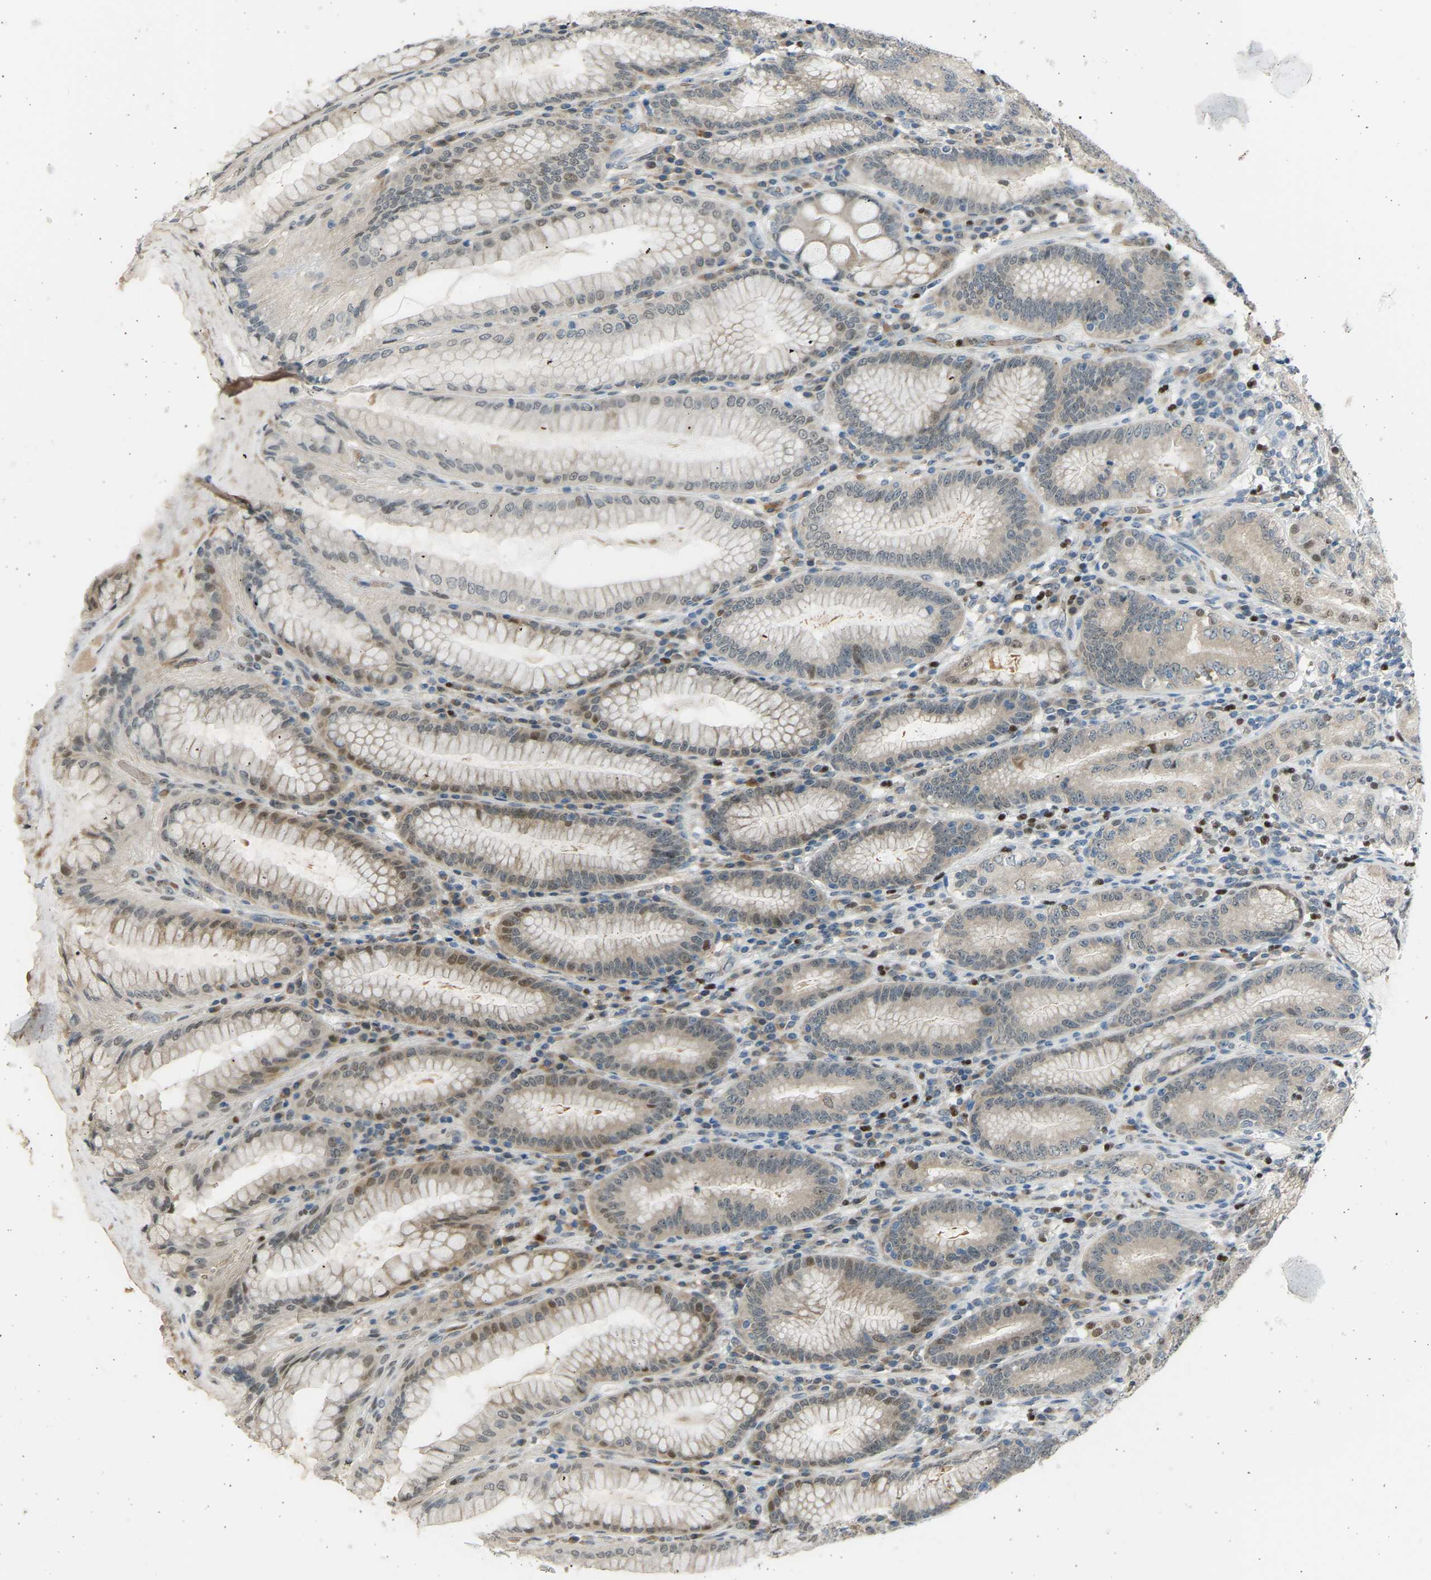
{"staining": {"intensity": "moderate", "quantity": "25%-75%", "location": "cytoplasmic/membranous,nuclear"}, "tissue": "stomach", "cell_type": "Glandular cells", "image_type": "normal", "snomed": [{"axis": "morphology", "description": "Normal tissue, NOS"}, {"axis": "topography", "description": "Stomach, lower"}], "caption": "An image showing moderate cytoplasmic/membranous,nuclear expression in about 25%-75% of glandular cells in benign stomach, as visualized by brown immunohistochemical staining.", "gene": "BIRC2", "patient": {"sex": "female", "age": 76}}